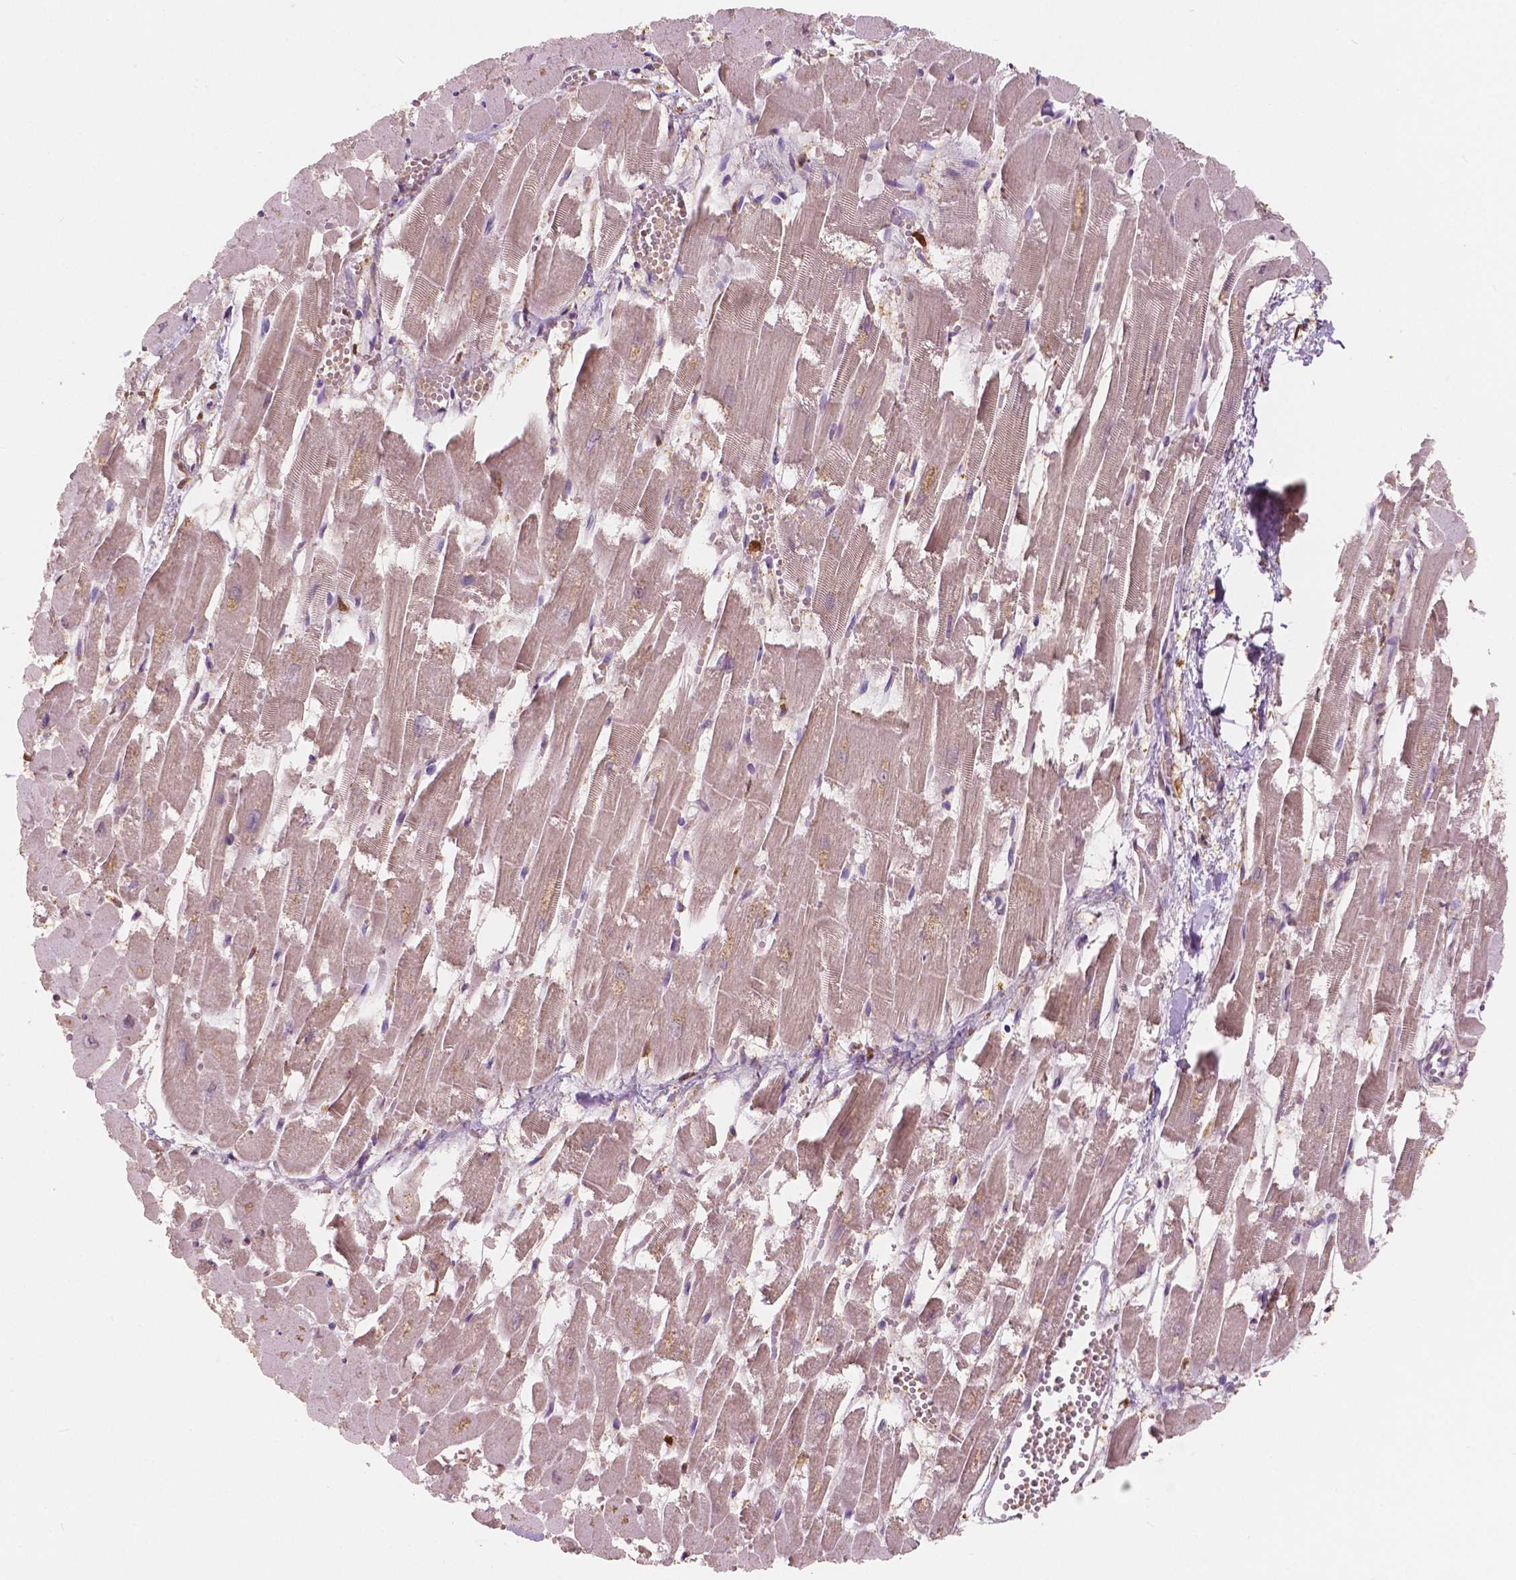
{"staining": {"intensity": "moderate", "quantity": "25%-75%", "location": "cytoplasmic/membranous"}, "tissue": "heart muscle", "cell_type": "Cardiomyocytes", "image_type": "normal", "snomed": [{"axis": "morphology", "description": "Normal tissue, NOS"}, {"axis": "topography", "description": "Heart"}], "caption": "Immunohistochemical staining of normal human heart muscle displays medium levels of moderate cytoplasmic/membranous staining in approximately 25%-75% of cardiomyocytes. The protein is stained brown, and the nuclei are stained in blue (DAB IHC with brightfield microscopy, high magnification).", "gene": "S100A4", "patient": {"sex": "female", "age": 52}}